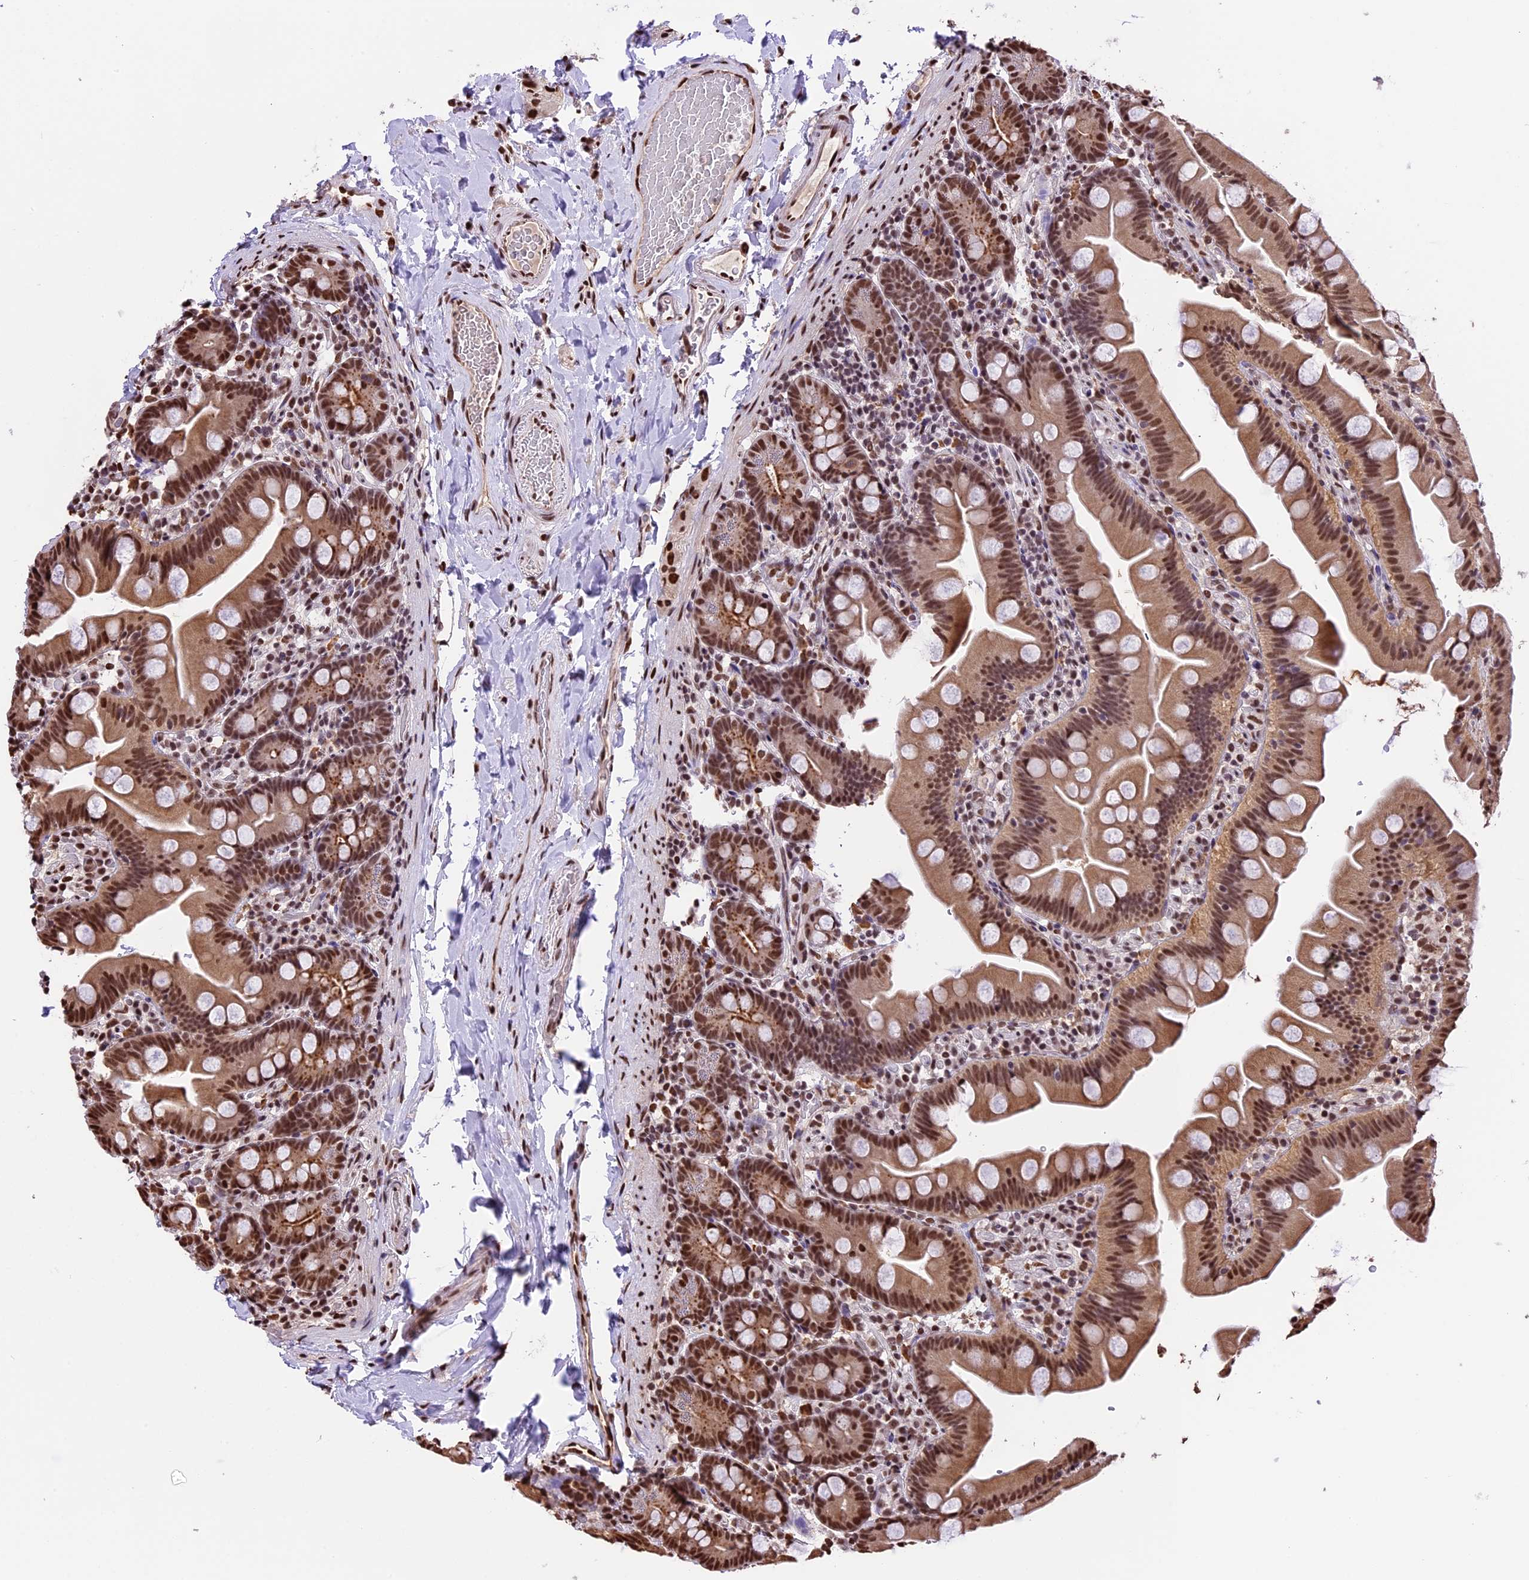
{"staining": {"intensity": "strong", "quantity": ">75%", "location": "cytoplasmic/membranous,nuclear"}, "tissue": "small intestine", "cell_type": "Glandular cells", "image_type": "normal", "snomed": [{"axis": "morphology", "description": "Normal tissue, NOS"}, {"axis": "topography", "description": "Small intestine"}], "caption": "Immunohistochemical staining of benign small intestine exhibits high levels of strong cytoplasmic/membranous,nuclear expression in about >75% of glandular cells.", "gene": "POLR3E", "patient": {"sex": "female", "age": 68}}